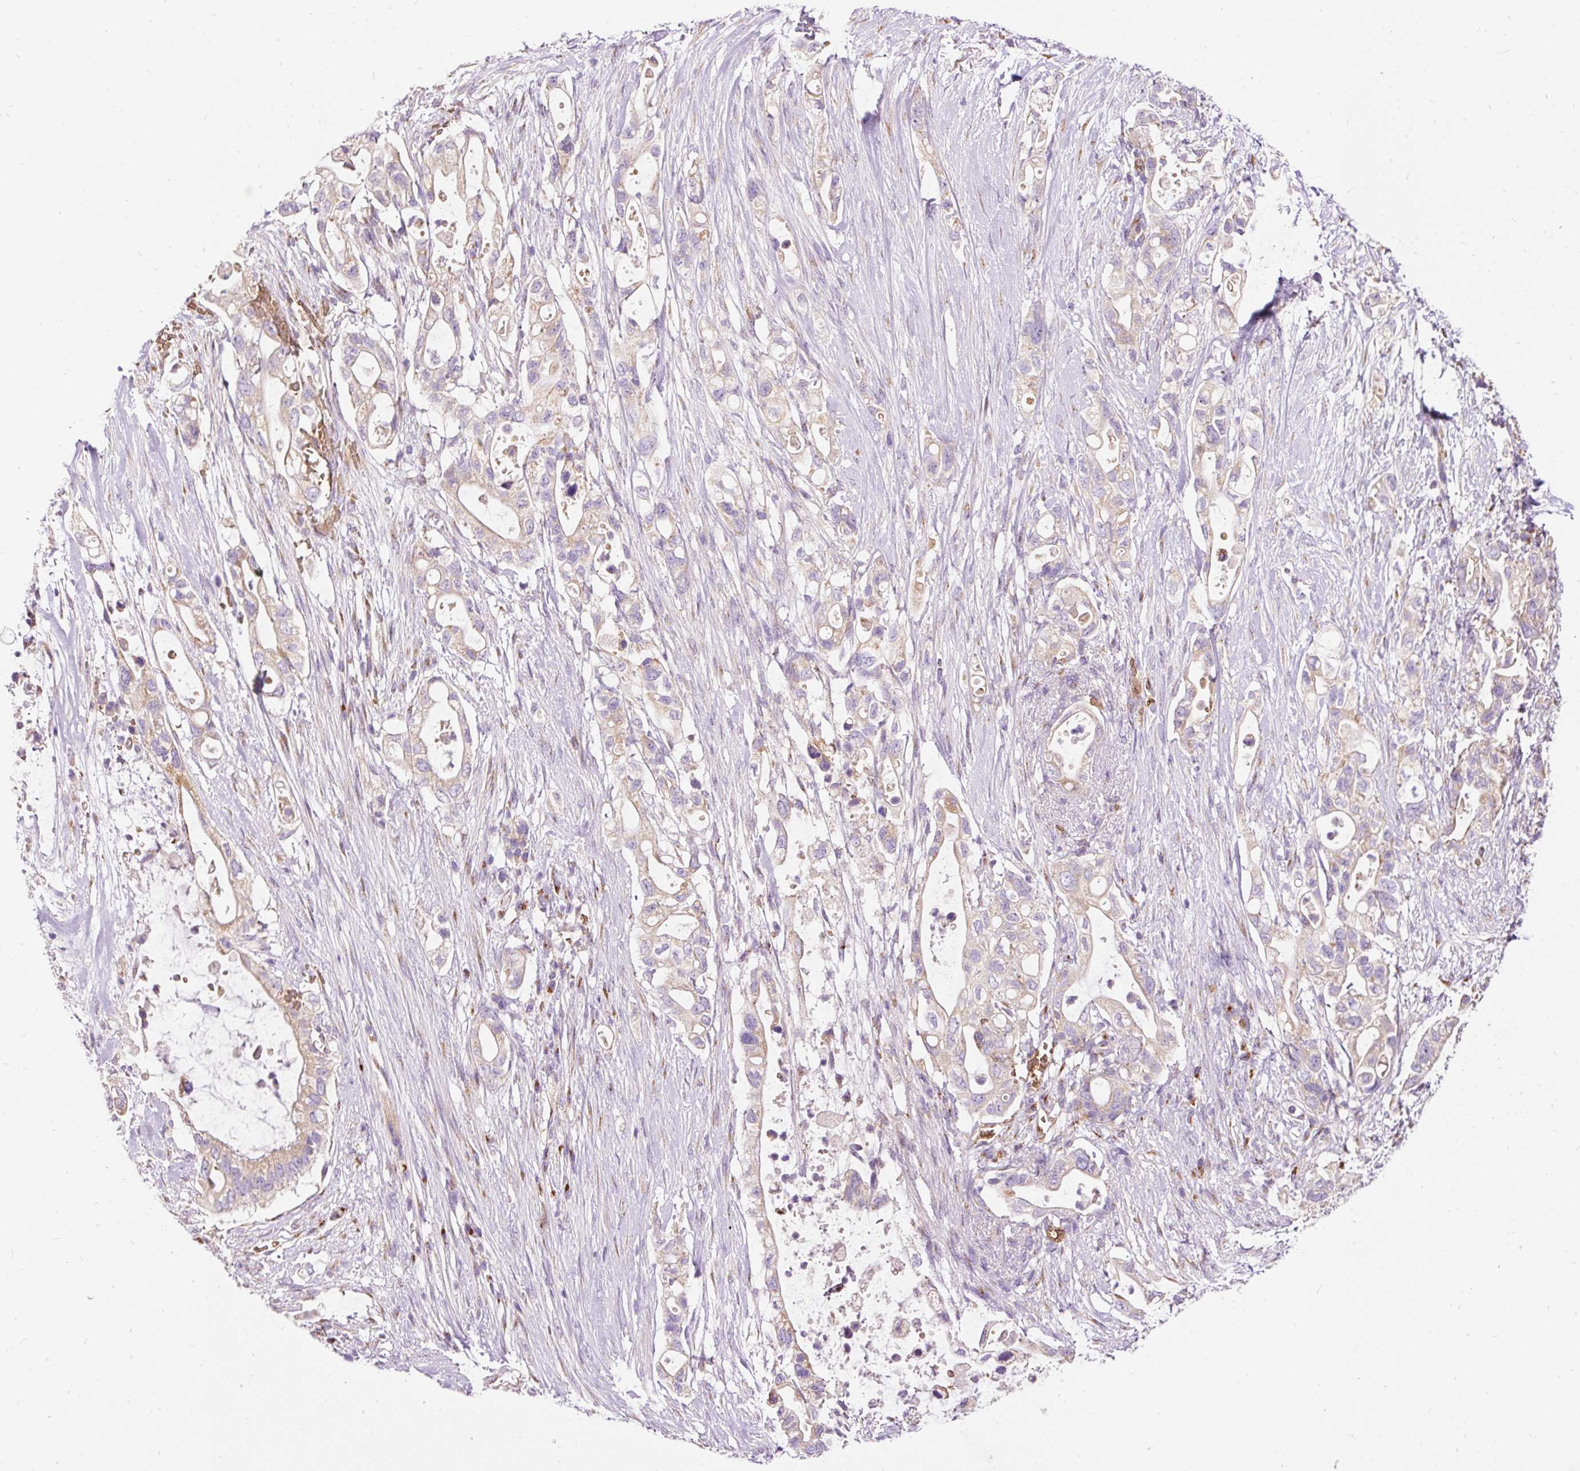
{"staining": {"intensity": "weak", "quantity": "25%-75%", "location": "cytoplasmic/membranous"}, "tissue": "pancreatic cancer", "cell_type": "Tumor cells", "image_type": "cancer", "snomed": [{"axis": "morphology", "description": "Adenocarcinoma, NOS"}, {"axis": "topography", "description": "Pancreas"}], "caption": "About 25%-75% of tumor cells in human pancreatic cancer demonstrate weak cytoplasmic/membranous protein expression as visualized by brown immunohistochemical staining.", "gene": "PRRC2A", "patient": {"sex": "female", "age": 72}}